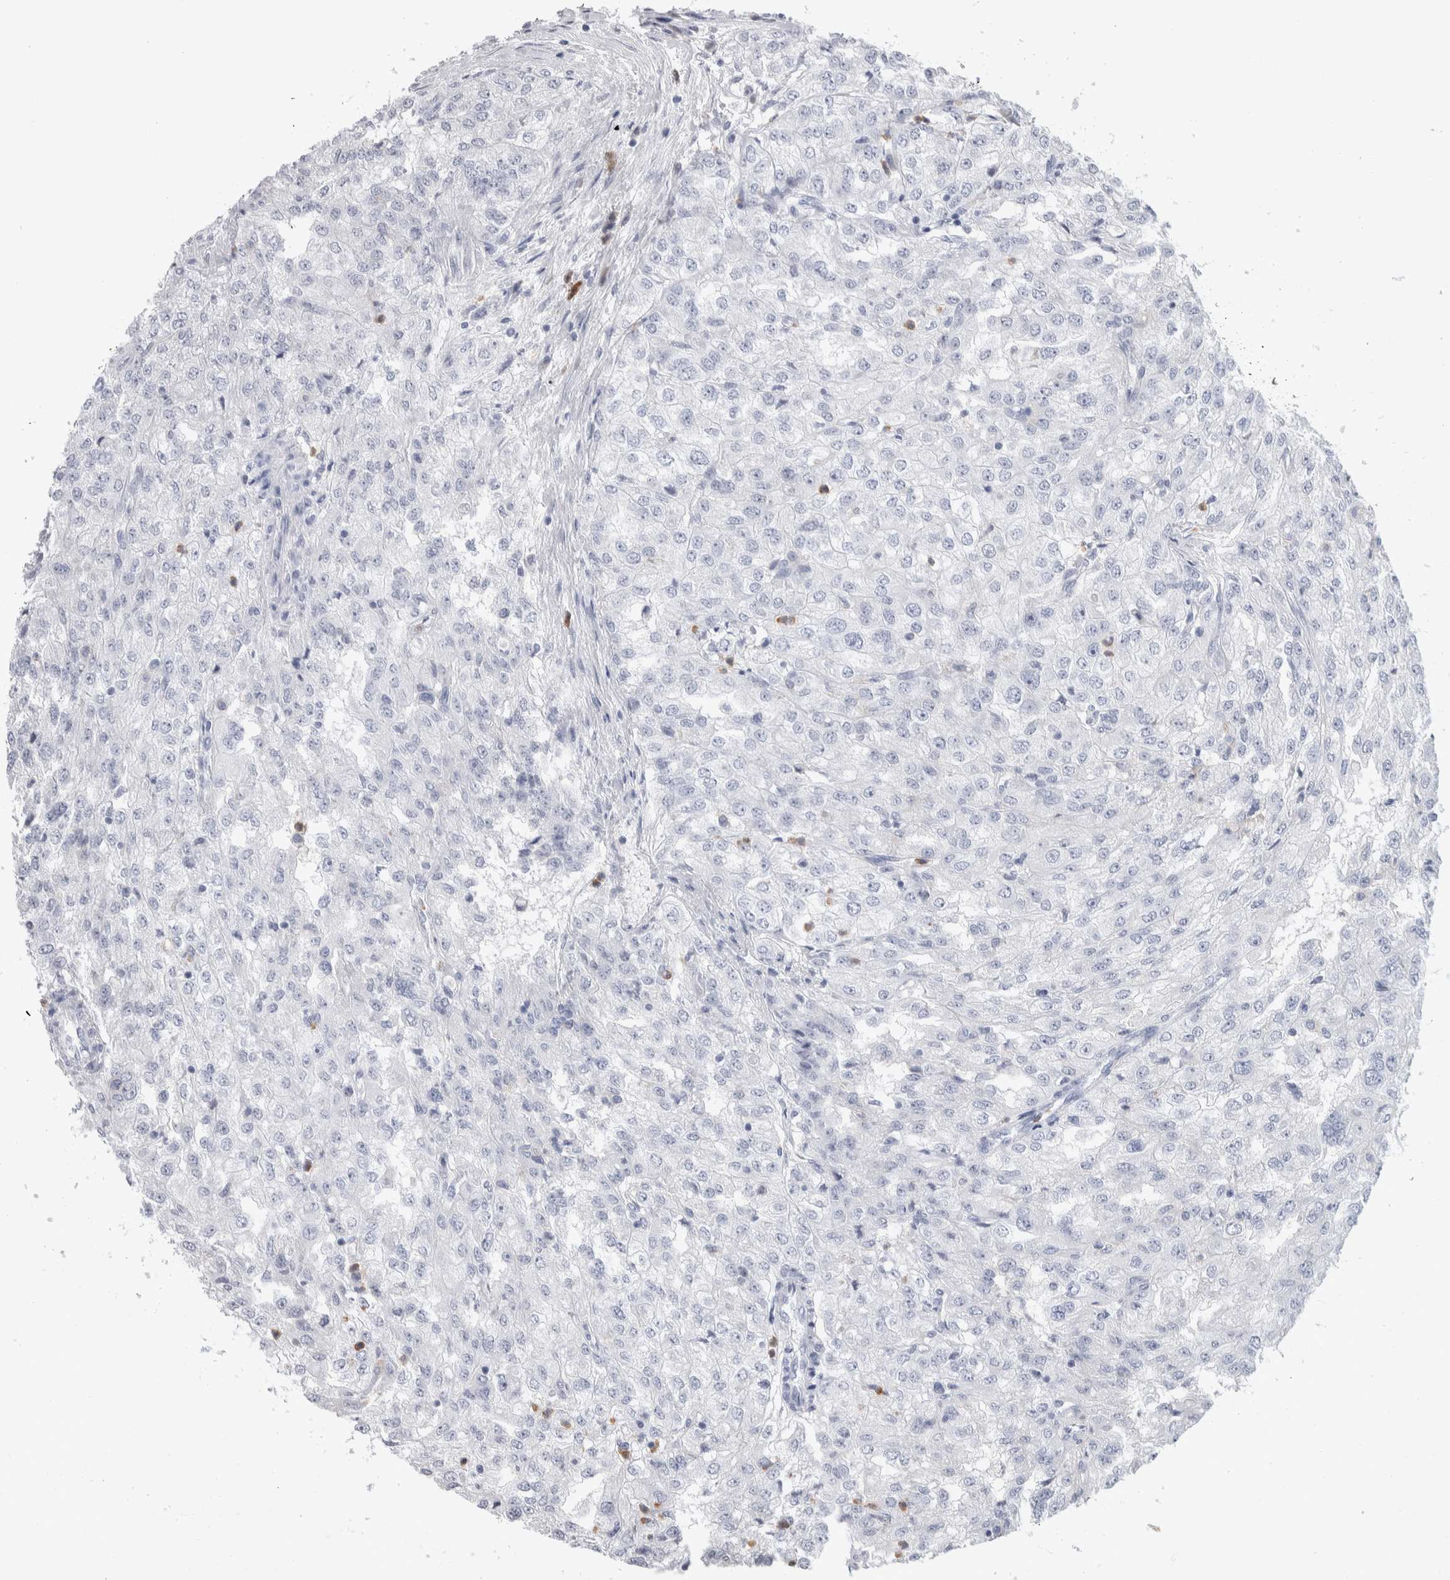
{"staining": {"intensity": "negative", "quantity": "none", "location": "none"}, "tissue": "renal cancer", "cell_type": "Tumor cells", "image_type": "cancer", "snomed": [{"axis": "morphology", "description": "Adenocarcinoma, NOS"}, {"axis": "topography", "description": "Kidney"}], "caption": "Tumor cells are negative for brown protein staining in renal cancer (adenocarcinoma).", "gene": "LURAP1L", "patient": {"sex": "female", "age": 54}}